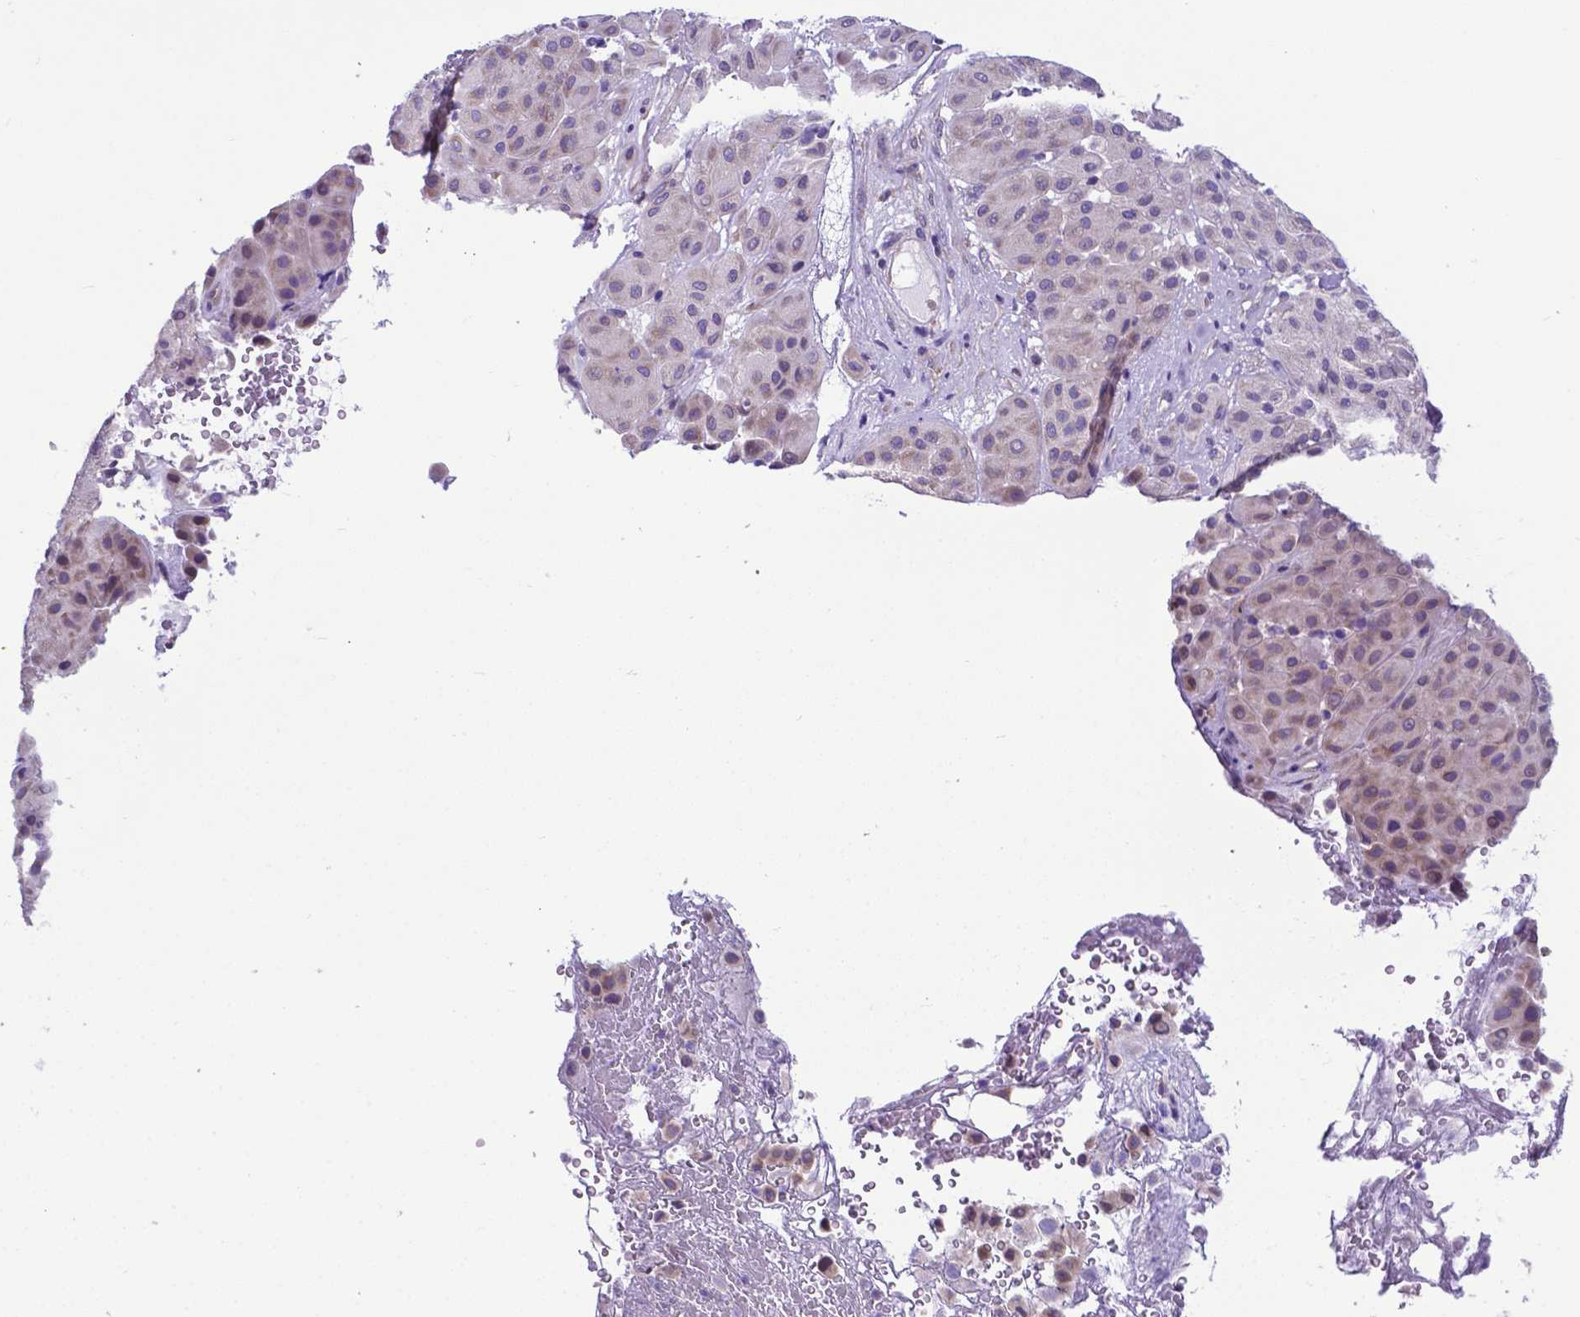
{"staining": {"intensity": "weak", "quantity": ">75%", "location": "cytoplasmic/membranous"}, "tissue": "melanoma", "cell_type": "Tumor cells", "image_type": "cancer", "snomed": [{"axis": "morphology", "description": "Malignant melanoma, Metastatic site"}, {"axis": "topography", "description": "Smooth muscle"}], "caption": "Malignant melanoma (metastatic site) was stained to show a protein in brown. There is low levels of weak cytoplasmic/membranous expression in about >75% of tumor cells.", "gene": "RPL6", "patient": {"sex": "male", "age": 41}}